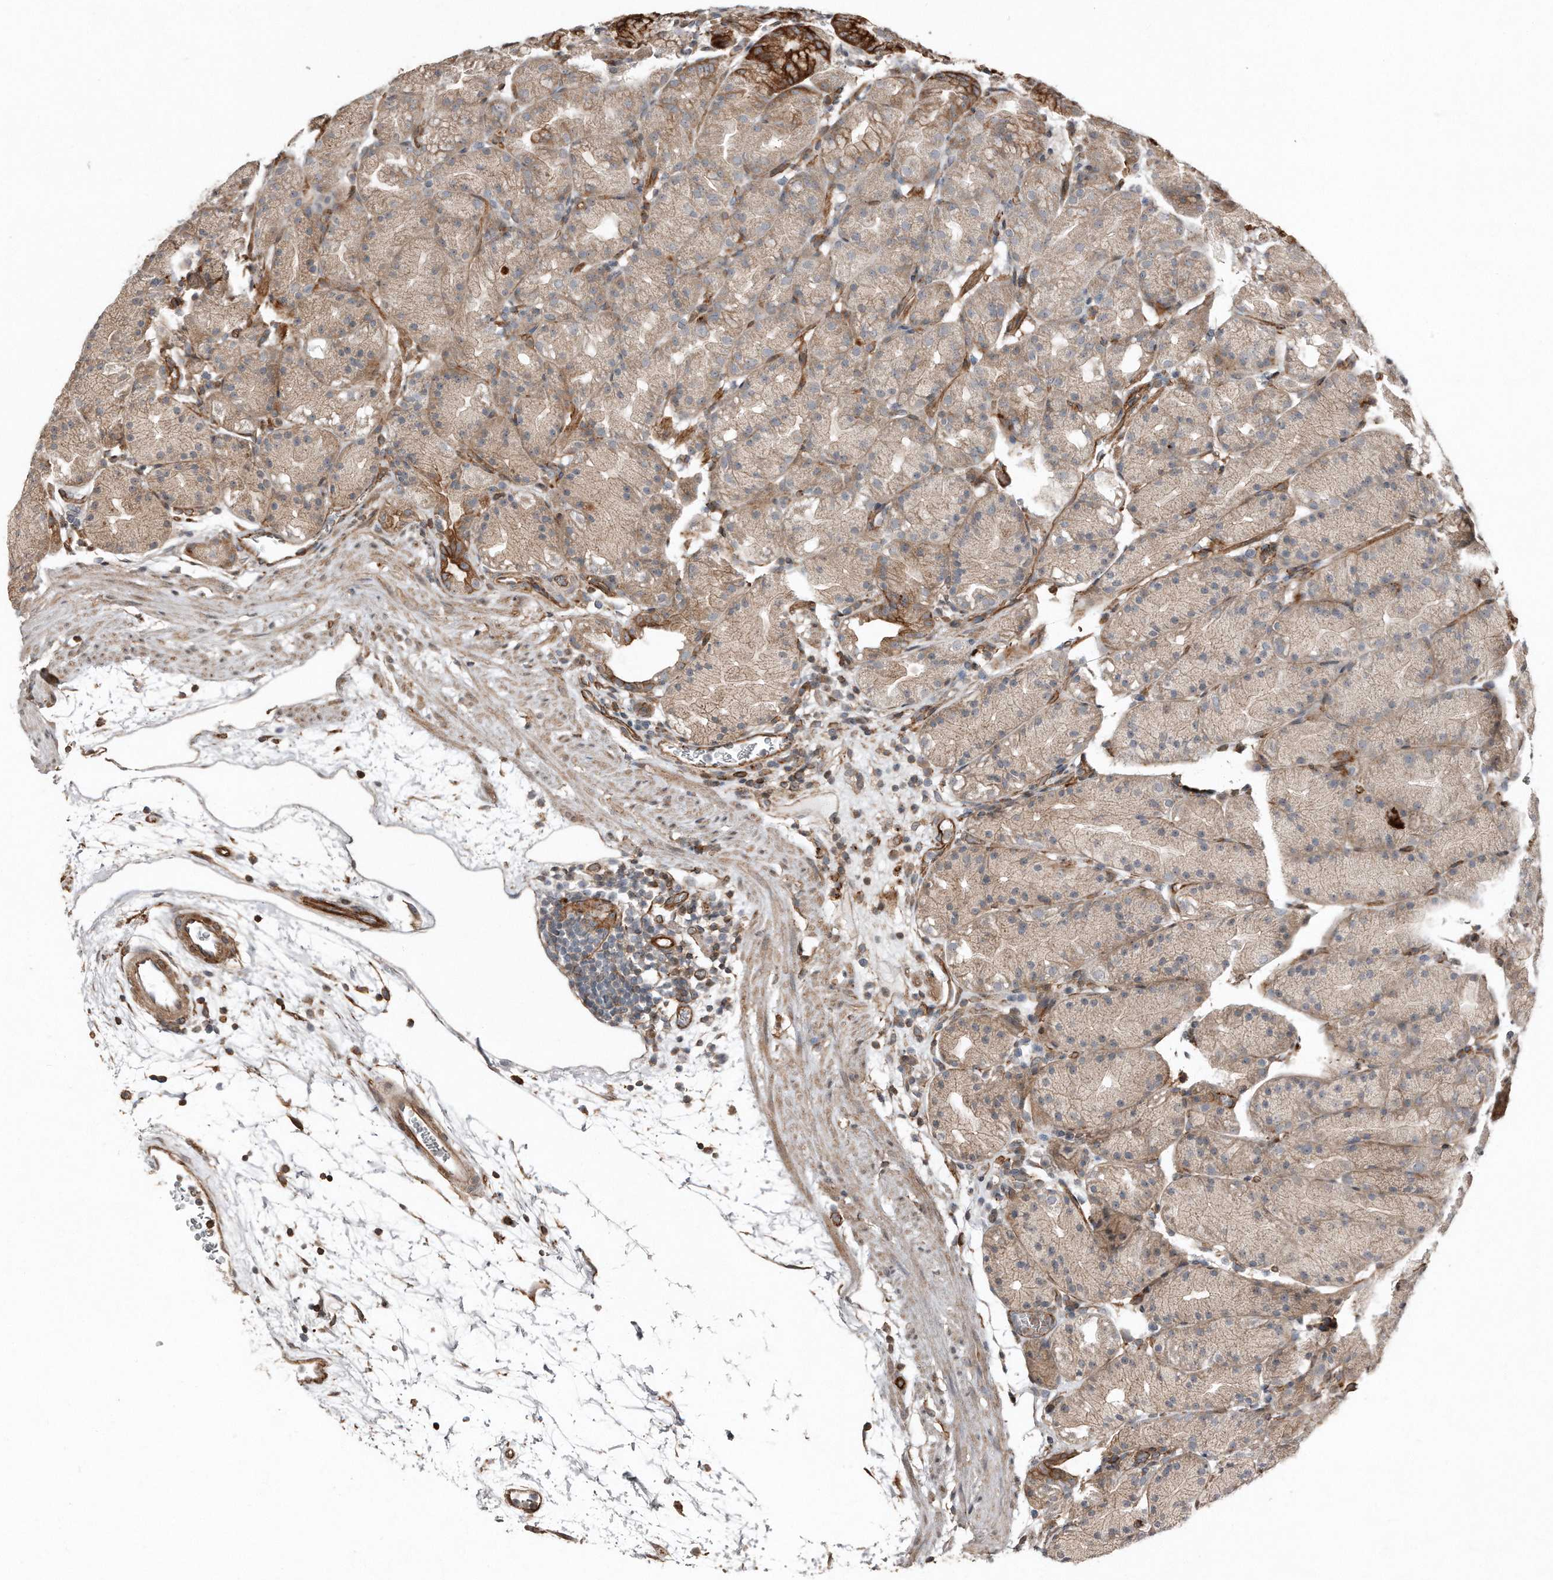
{"staining": {"intensity": "strong", "quantity": "<25%", "location": "cytoplasmic/membranous"}, "tissue": "stomach", "cell_type": "Glandular cells", "image_type": "normal", "snomed": [{"axis": "morphology", "description": "Normal tissue, NOS"}, {"axis": "topography", "description": "Stomach, upper"}], "caption": "Immunohistochemical staining of normal human stomach displays strong cytoplasmic/membranous protein positivity in approximately <25% of glandular cells. Using DAB (brown) and hematoxylin (blue) stains, captured at high magnification using brightfield microscopy.", "gene": "SNAP47", "patient": {"sex": "male", "age": 48}}